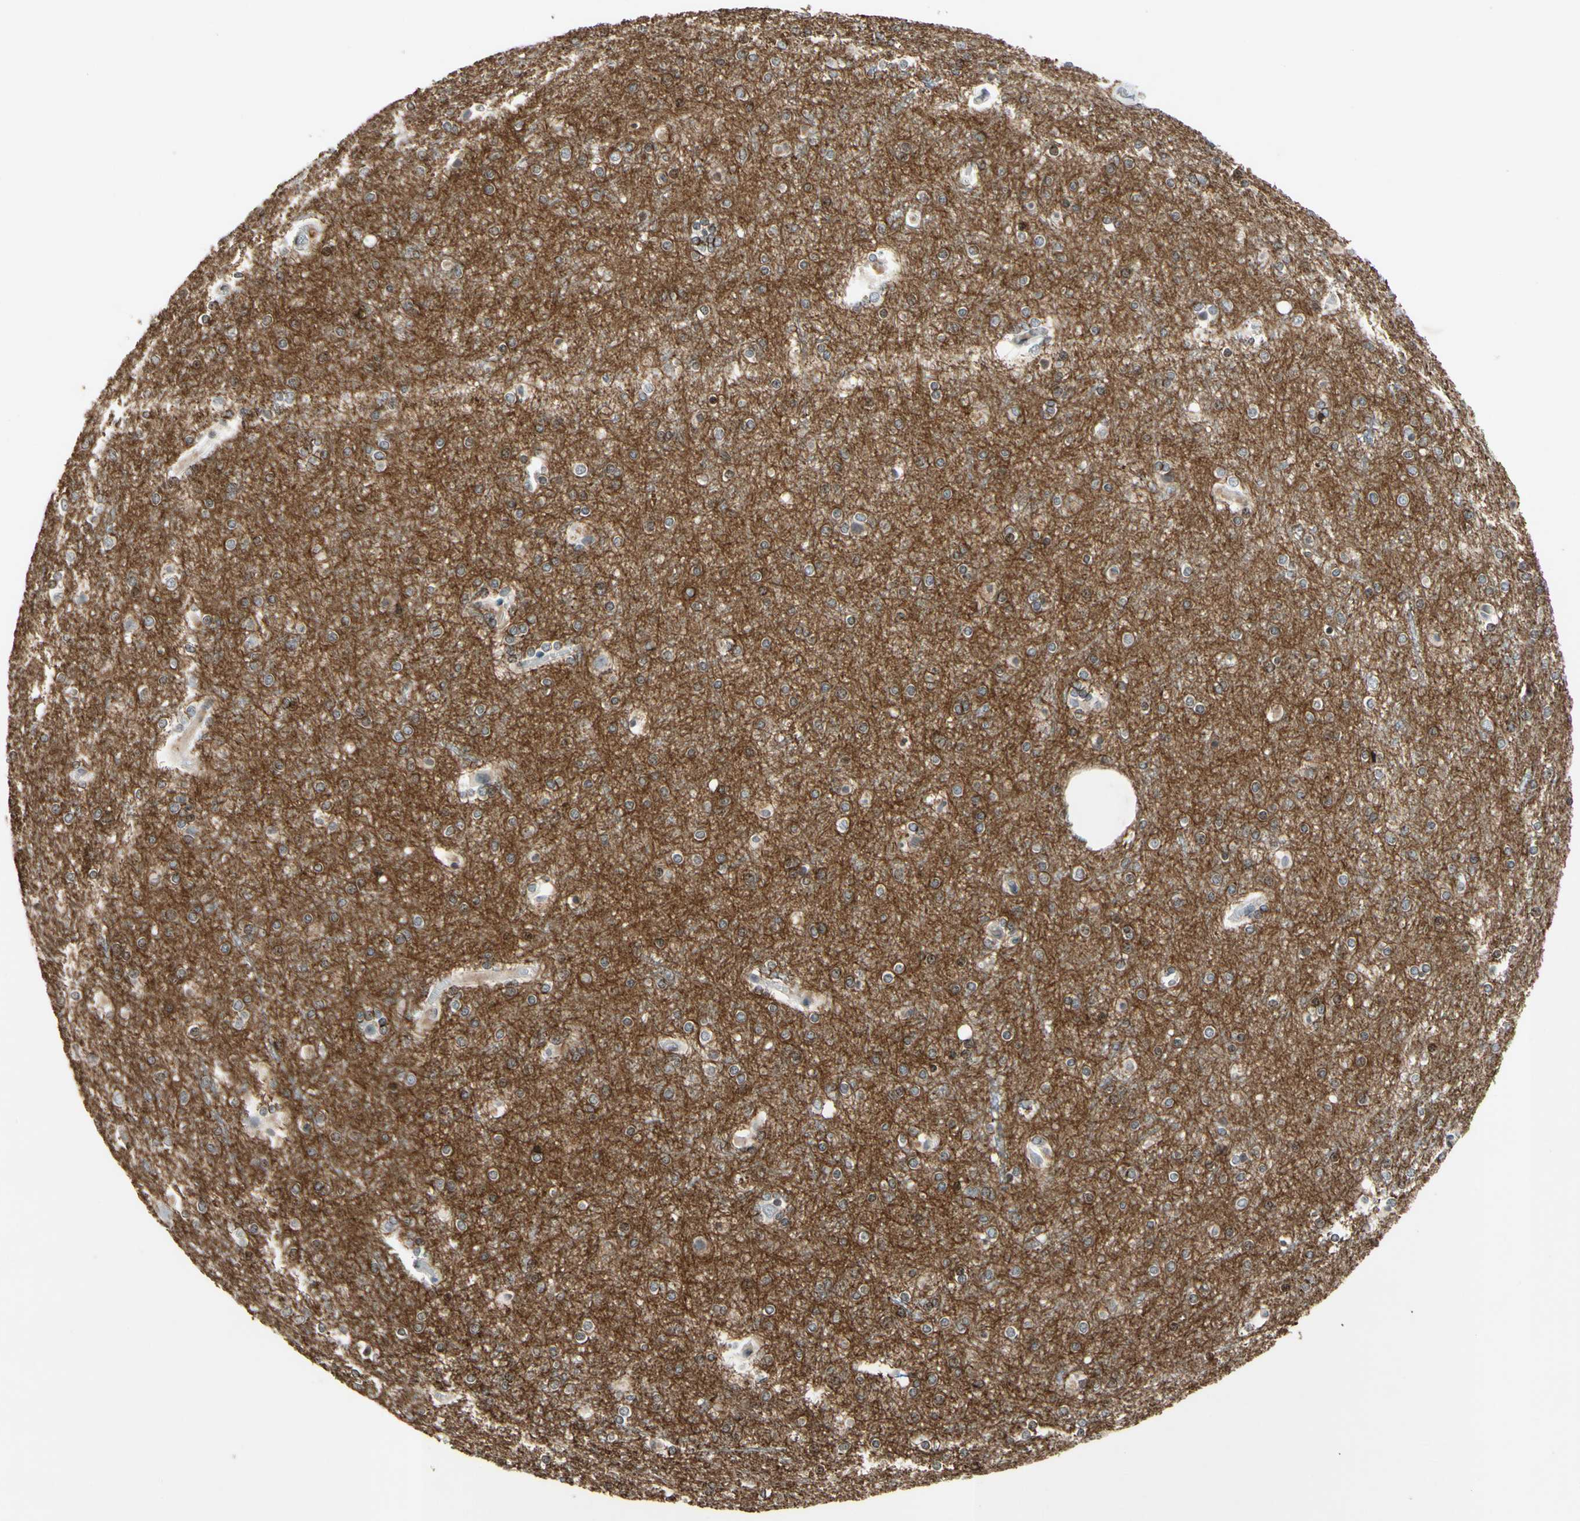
{"staining": {"intensity": "negative", "quantity": "none", "location": "none"}, "tissue": "cerebral cortex", "cell_type": "Endothelial cells", "image_type": "normal", "snomed": [{"axis": "morphology", "description": "Normal tissue, NOS"}, {"axis": "topography", "description": "Cerebral cortex"}], "caption": "Human cerebral cortex stained for a protein using immunohistochemistry shows no positivity in endothelial cells.", "gene": "CLDN11", "patient": {"sex": "female", "age": 54}}